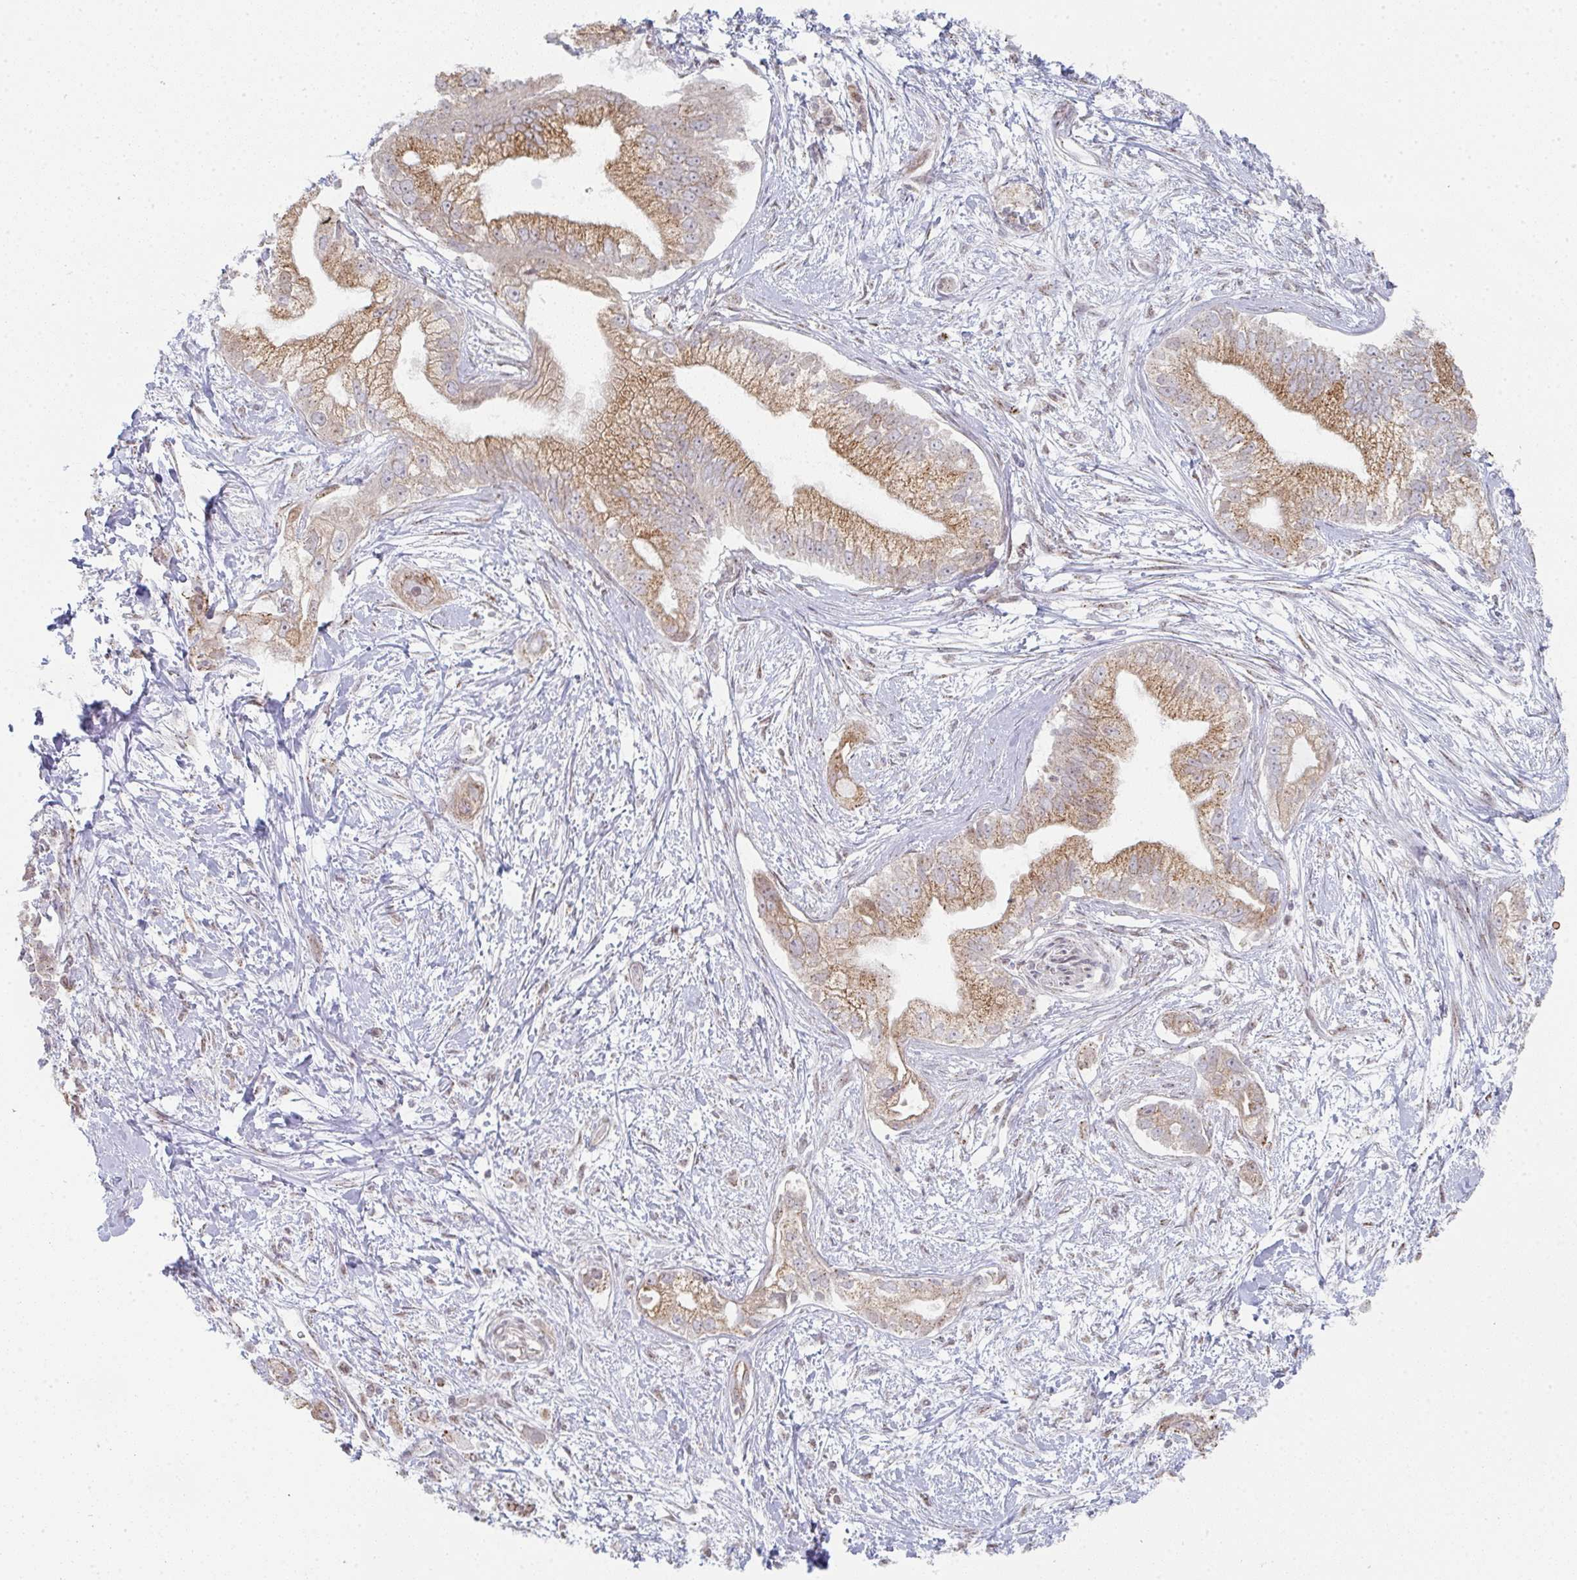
{"staining": {"intensity": "moderate", "quantity": ">75%", "location": "cytoplasmic/membranous"}, "tissue": "pancreatic cancer", "cell_type": "Tumor cells", "image_type": "cancer", "snomed": [{"axis": "morphology", "description": "Adenocarcinoma, NOS"}, {"axis": "topography", "description": "Pancreas"}], "caption": "Human adenocarcinoma (pancreatic) stained for a protein (brown) displays moderate cytoplasmic/membranous positive positivity in approximately >75% of tumor cells.", "gene": "ZNF526", "patient": {"sex": "male", "age": 70}}